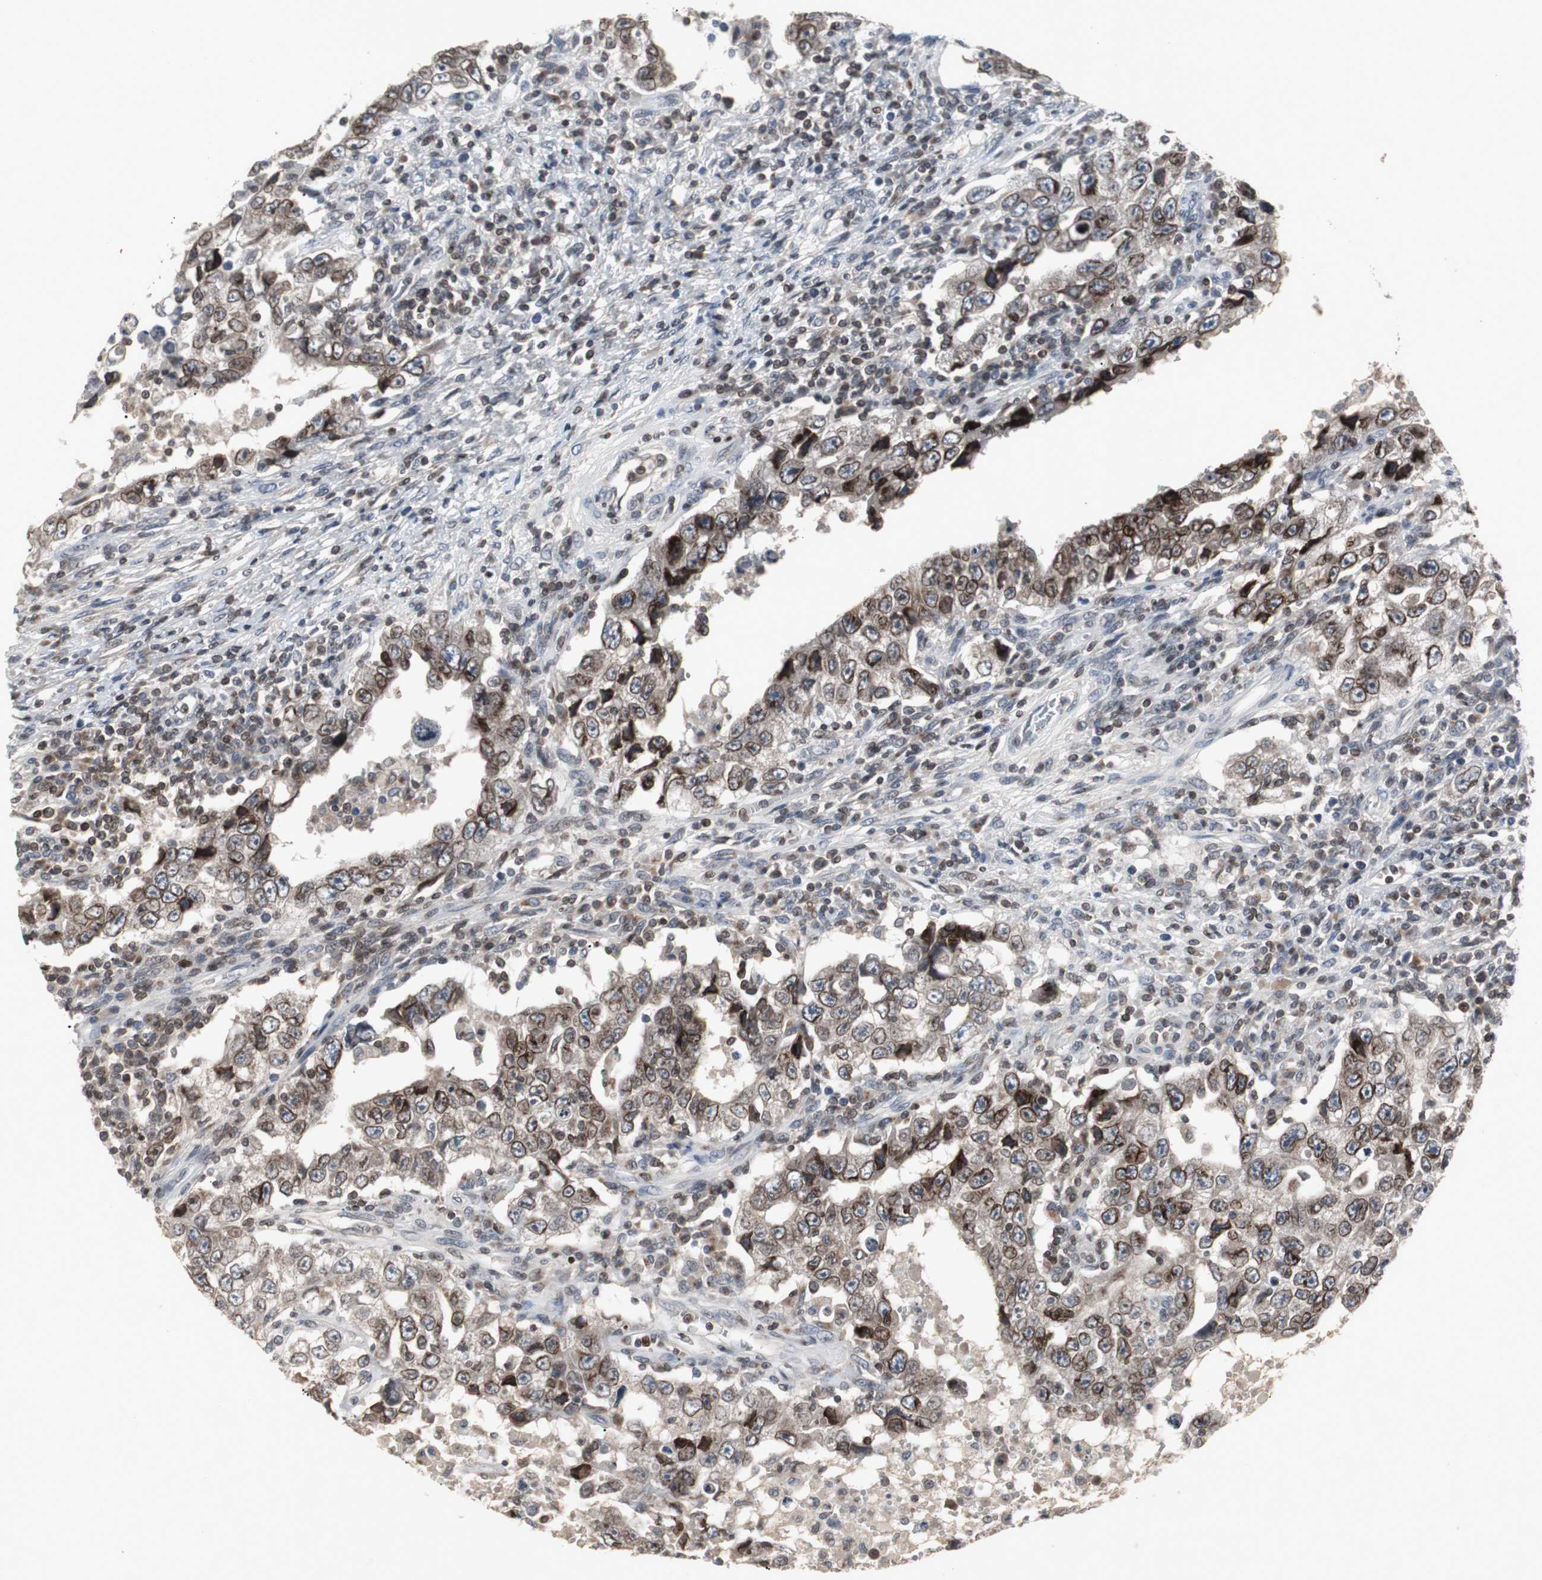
{"staining": {"intensity": "strong", "quantity": ">75%", "location": "cytoplasmic/membranous,nuclear"}, "tissue": "testis cancer", "cell_type": "Tumor cells", "image_type": "cancer", "snomed": [{"axis": "morphology", "description": "Carcinoma, Embryonal, NOS"}, {"axis": "topography", "description": "Testis"}], "caption": "Protein staining of testis embryonal carcinoma tissue demonstrates strong cytoplasmic/membranous and nuclear expression in approximately >75% of tumor cells. The staining is performed using DAB (3,3'-diaminobenzidine) brown chromogen to label protein expression. The nuclei are counter-stained blue using hematoxylin.", "gene": "ZNF396", "patient": {"sex": "male", "age": 26}}